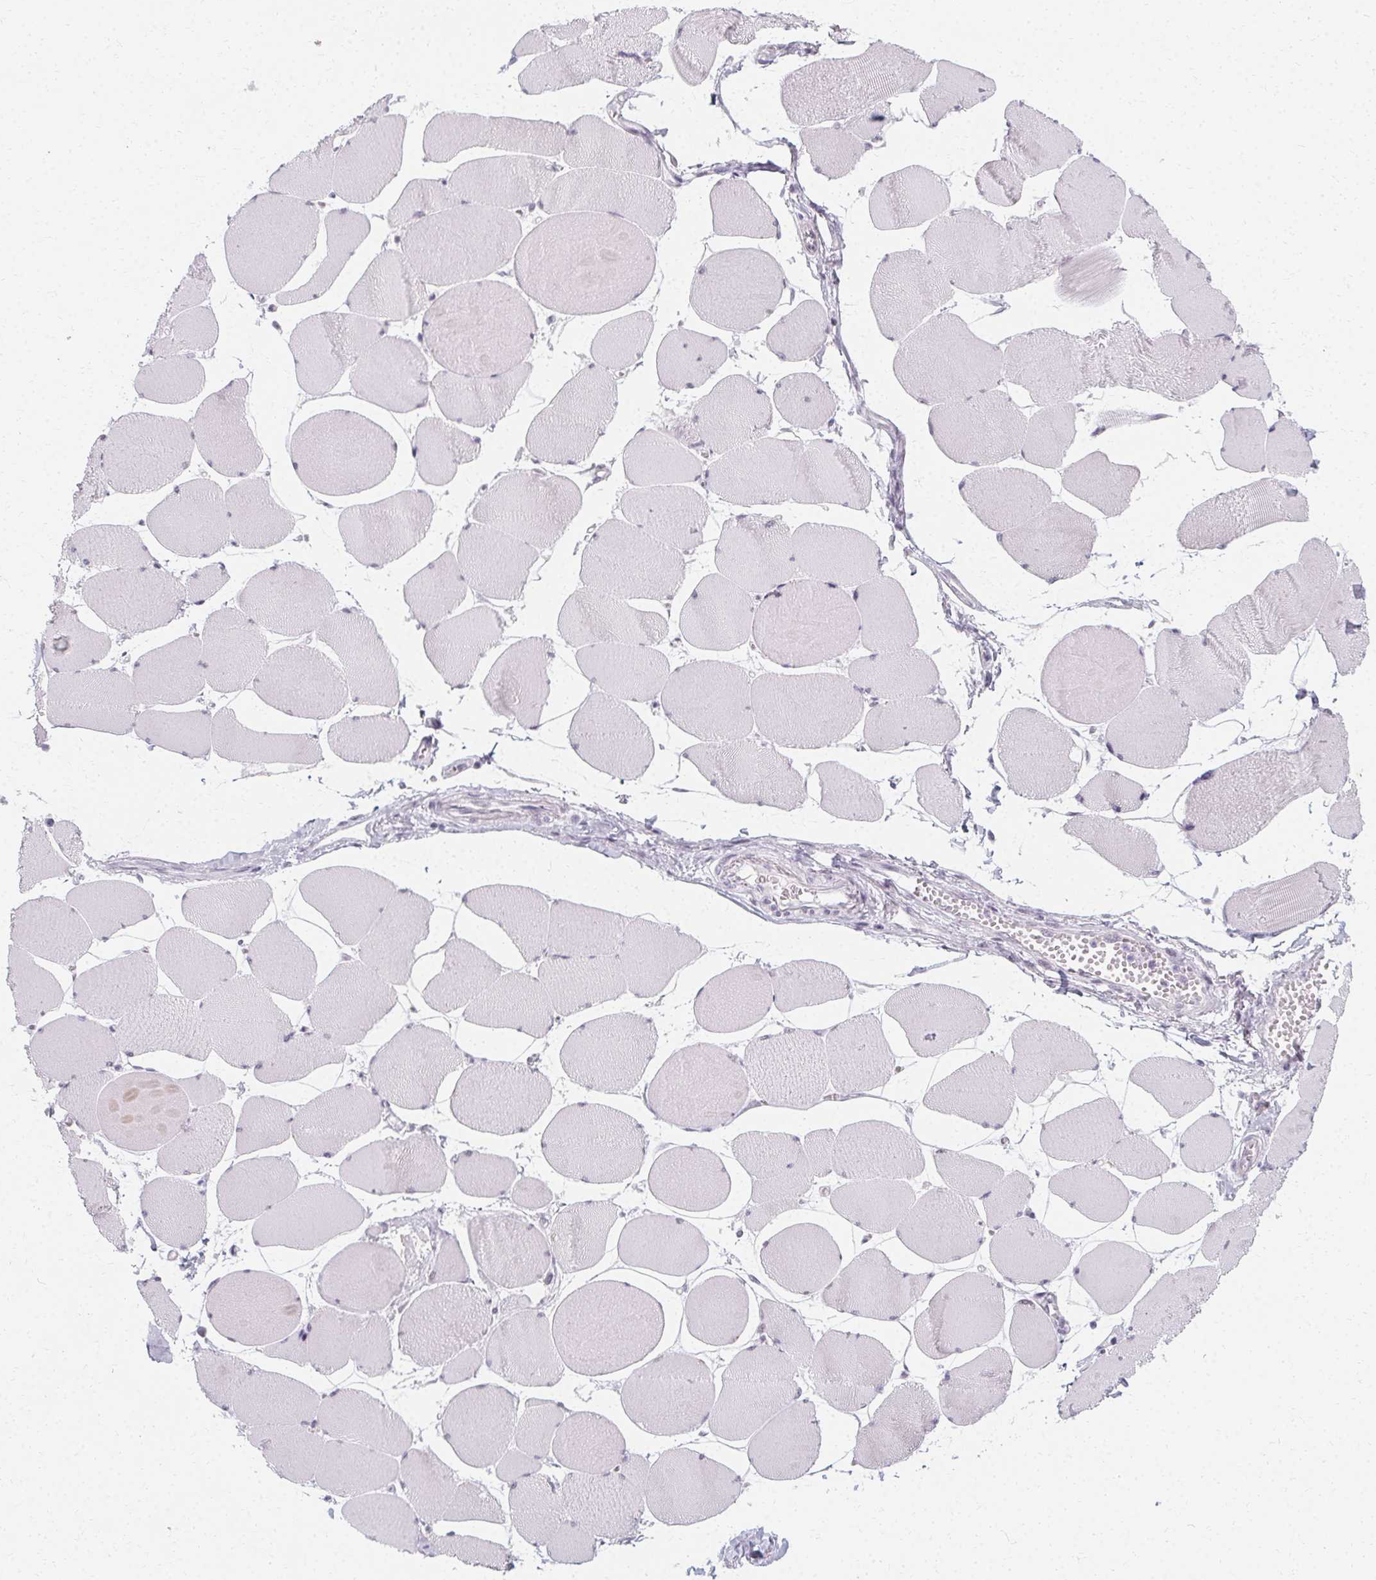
{"staining": {"intensity": "negative", "quantity": "none", "location": "none"}, "tissue": "skeletal muscle", "cell_type": "Myocytes", "image_type": "normal", "snomed": [{"axis": "morphology", "description": "Normal tissue, NOS"}, {"axis": "topography", "description": "Skeletal muscle"}], "caption": "The immunohistochemistry (IHC) photomicrograph has no significant positivity in myocytes of skeletal muscle. (DAB (3,3'-diaminobenzidine) IHC with hematoxylin counter stain).", "gene": "SYNPR", "patient": {"sex": "female", "age": 75}}